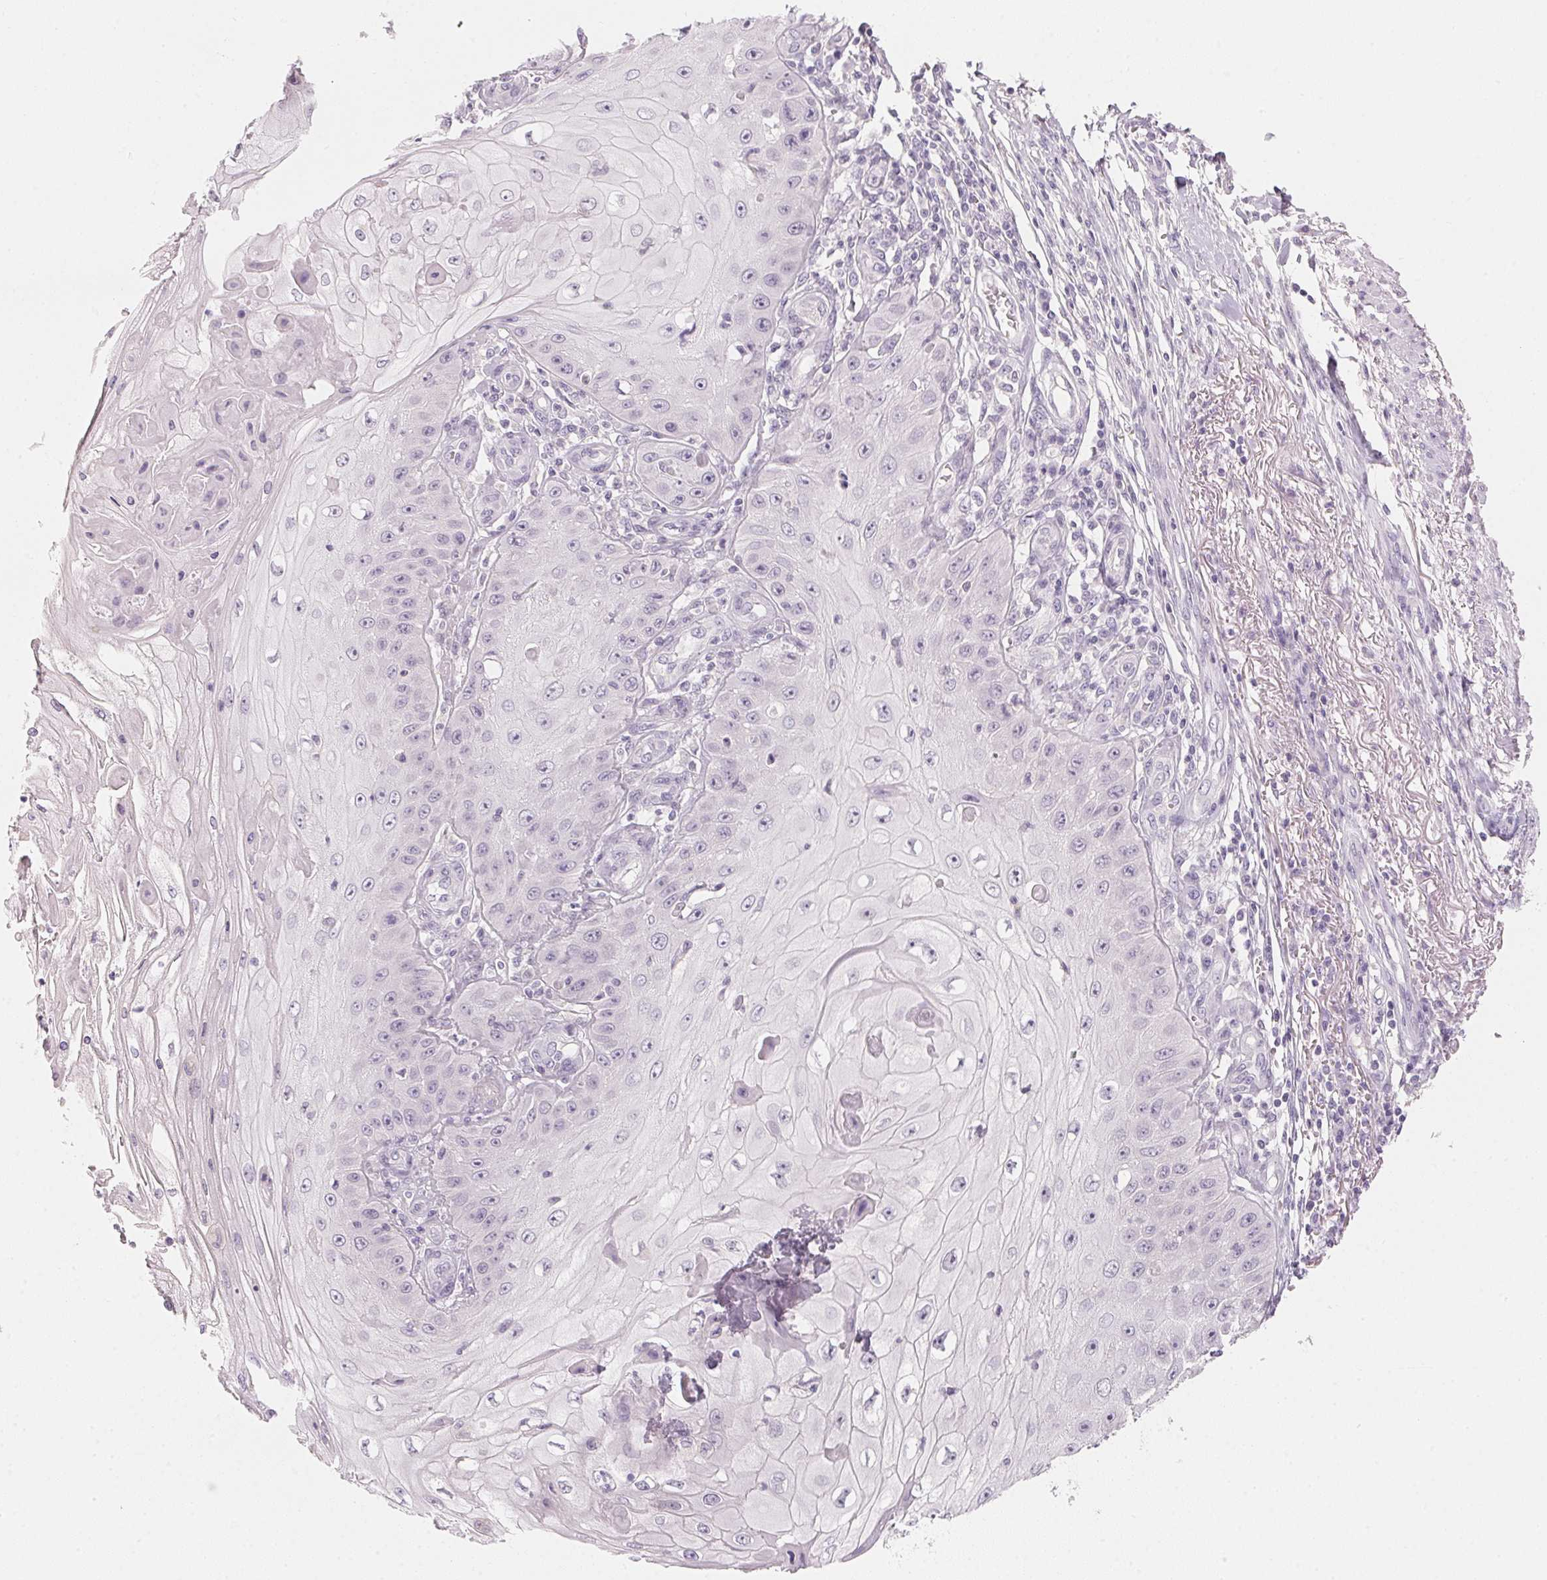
{"staining": {"intensity": "negative", "quantity": "none", "location": "none"}, "tissue": "skin cancer", "cell_type": "Tumor cells", "image_type": "cancer", "snomed": [{"axis": "morphology", "description": "Squamous cell carcinoma, NOS"}, {"axis": "topography", "description": "Skin"}], "caption": "There is no significant positivity in tumor cells of skin cancer (squamous cell carcinoma).", "gene": "CFAP276", "patient": {"sex": "male", "age": 70}}